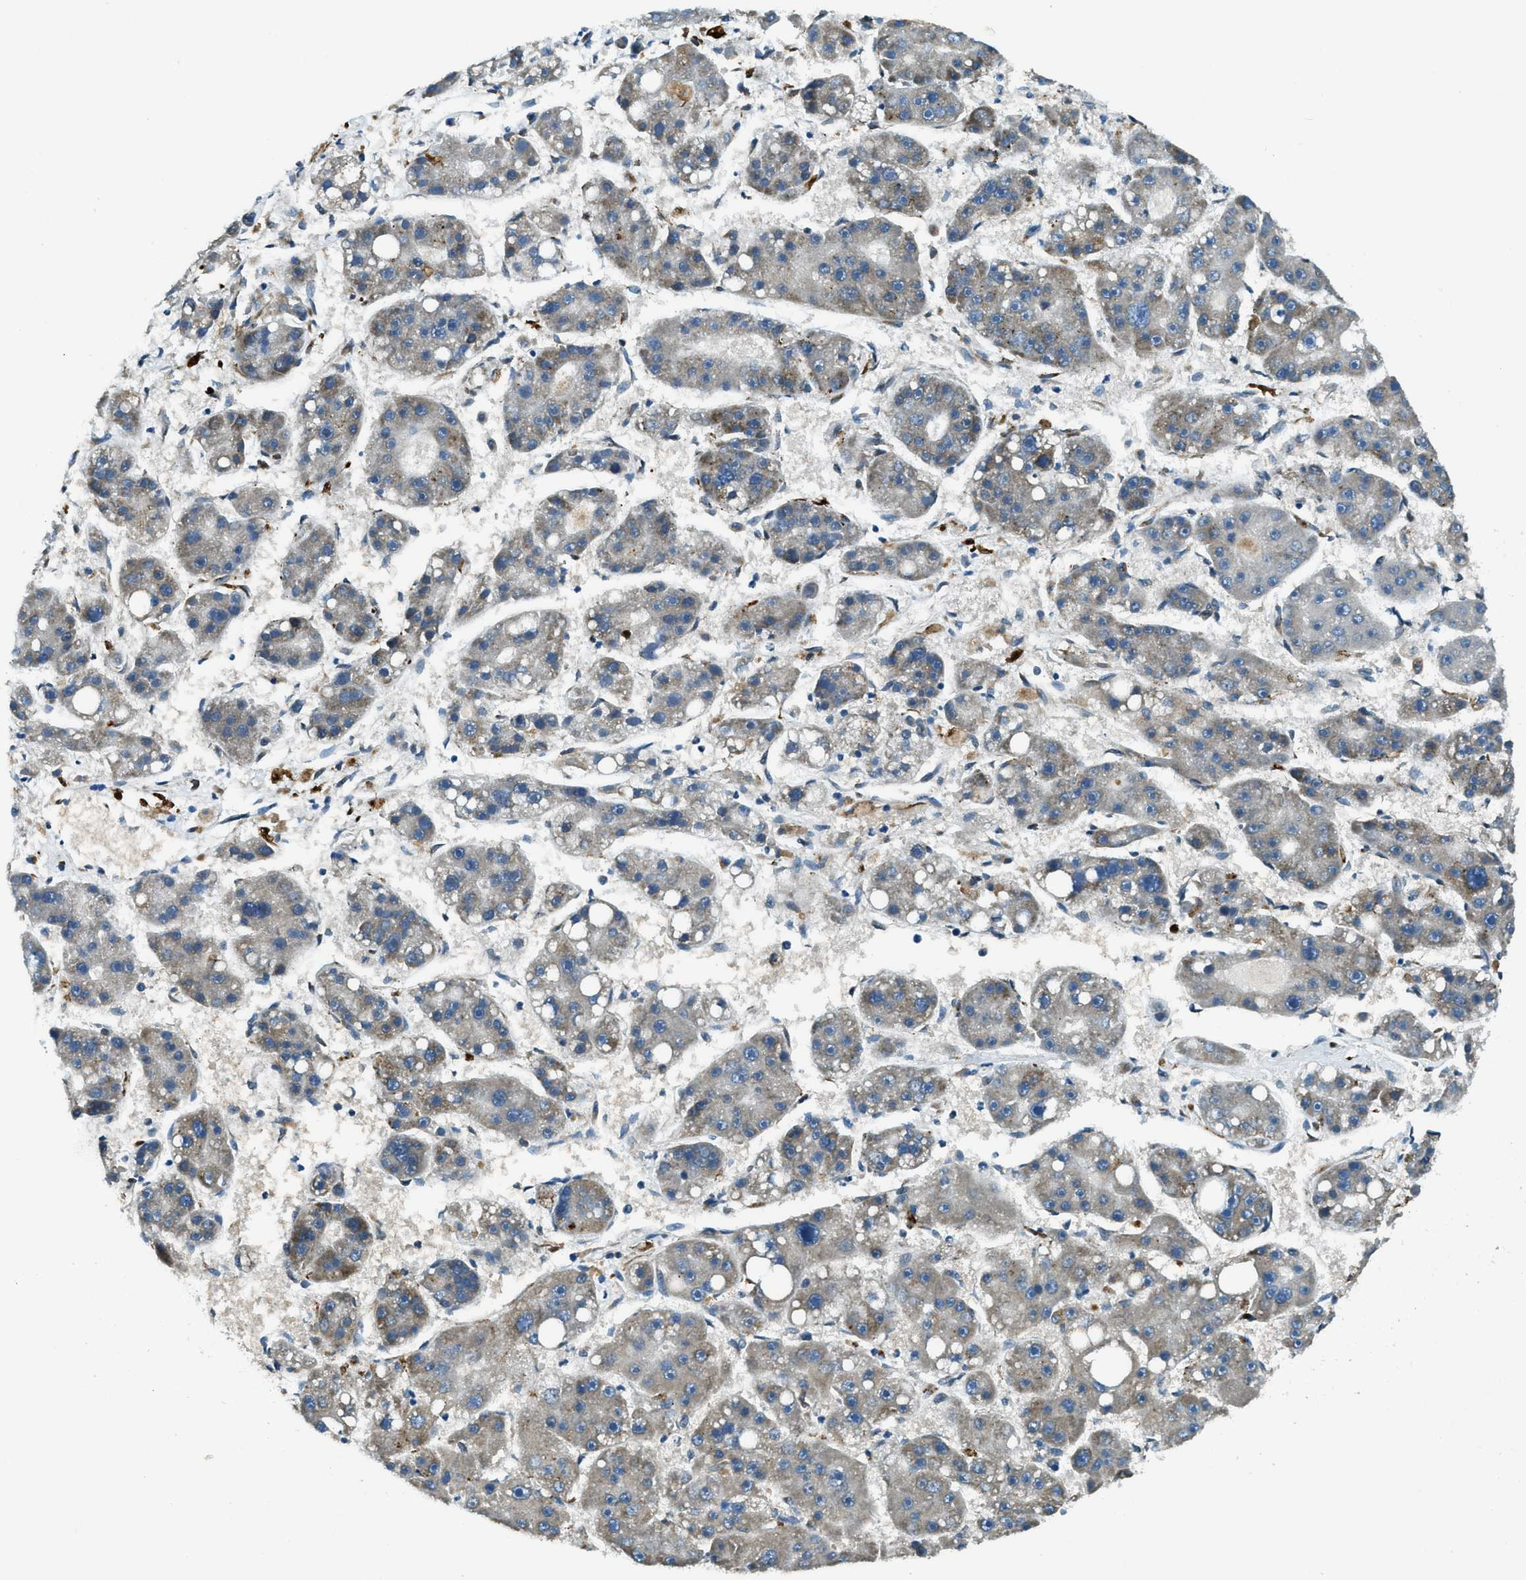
{"staining": {"intensity": "moderate", "quantity": "<25%", "location": "cytoplasmic/membranous"}, "tissue": "liver cancer", "cell_type": "Tumor cells", "image_type": "cancer", "snomed": [{"axis": "morphology", "description": "Carcinoma, Hepatocellular, NOS"}, {"axis": "topography", "description": "Liver"}], "caption": "Tumor cells exhibit low levels of moderate cytoplasmic/membranous staining in about <25% of cells in human liver cancer.", "gene": "GINM1", "patient": {"sex": "female", "age": 61}}